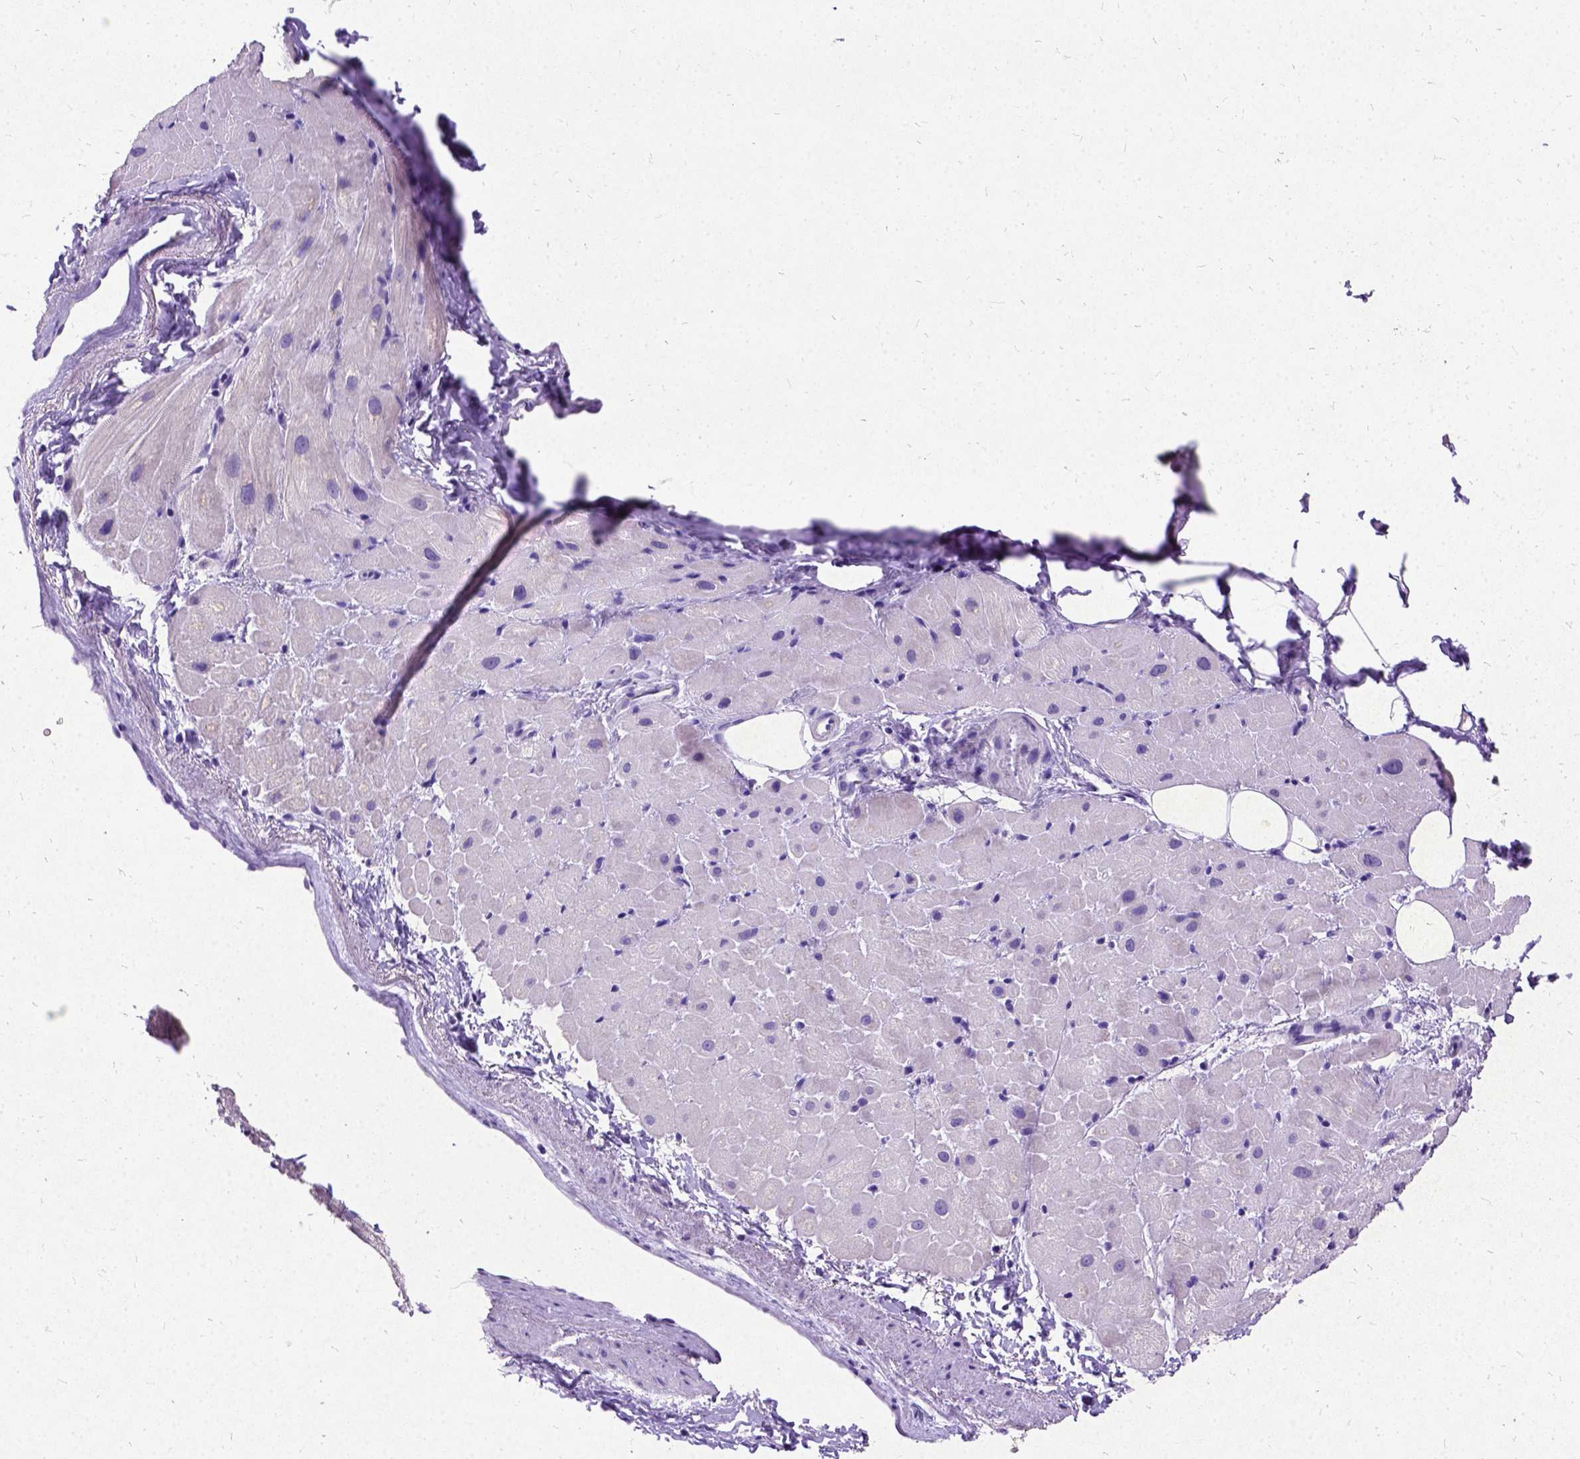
{"staining": {"intensity": "weak", "quantity": "<25%", "location": "cytoplasmic/membranous"}, "tissue": "heart muscle", "cell_type": "Cardiomyocytes", "image_type": "normal", "snomed": [{"axis": "morphology", "description": "Normal tissue, NOS"}, {"axis": "topography", "description": "Heart"}], "caption": "High power microscopy image of an IHC histopathology image of normal heart muscle, revealing no significant staining in cardiomyocytes. (DAB (3,3'-diaminobenzidine) immunohistochemistry, high magnification).", "gene": "NEUROD4", "patient": {"sex": "male", "age": 62}}